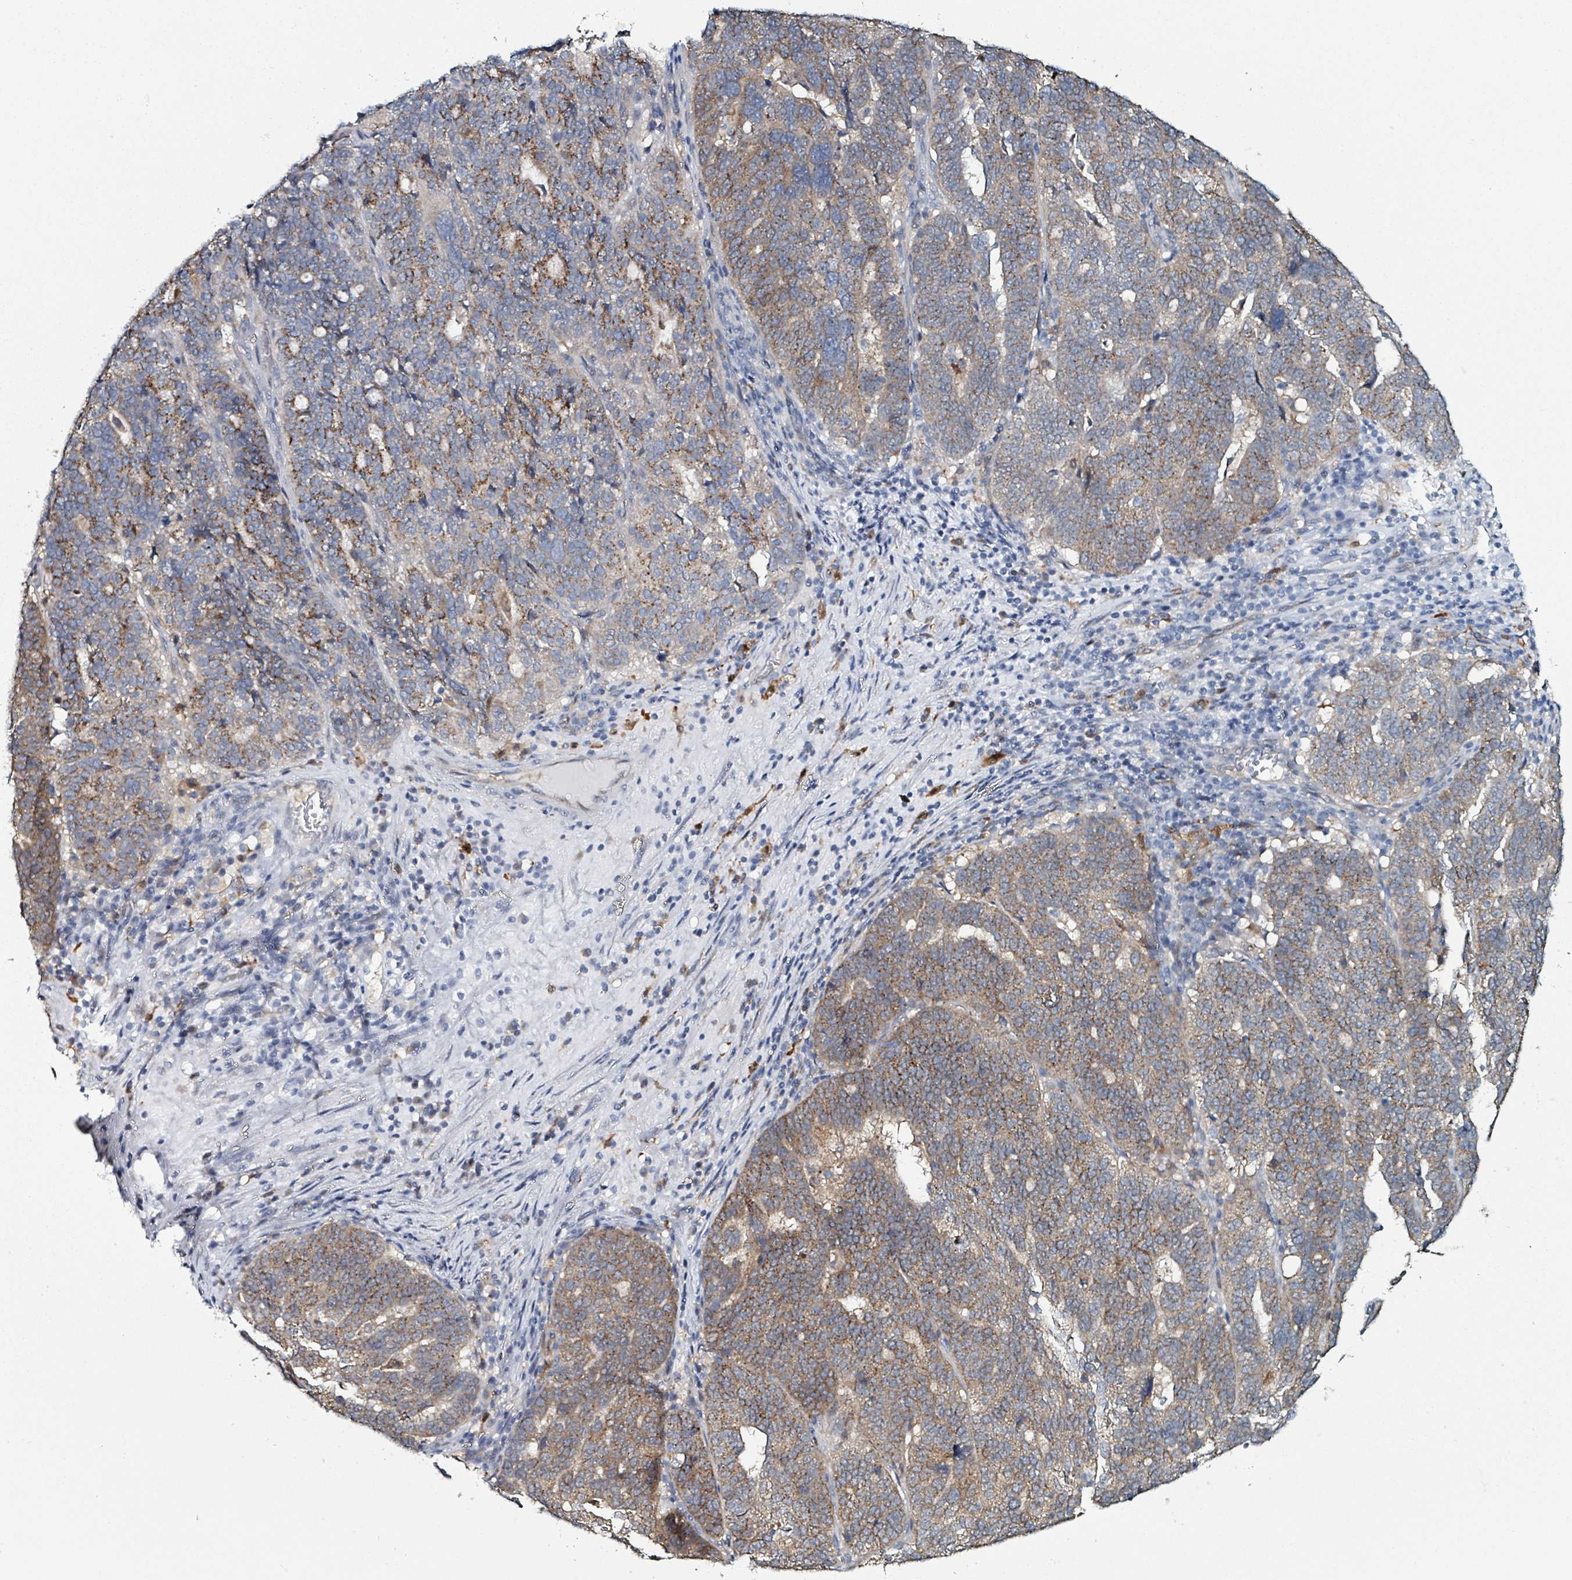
{"staining": {"intensity": "strong", "quantity": "25%-75%", "location": "cytoplasmic/membranous"}, "tissue": "ovarian cancer", "cell_type": "Tumor cells", "image_type": "cancer", "snomed": [{"axis": "morphology", "description": "Cystadenocarcinoma, serous, NOS"}, {"axis": "topography", "description": "Ovary"}], "caption": "Immunohistochemical staining of ovarian serous cystadenocarcinoma demonstrates high levels of strong cytoplasmic/membranous protein expression in approximately 25%-75% of tumor cells.", "gene": "B3GAT3", "patient": {"sex": "female", "age": 59}}